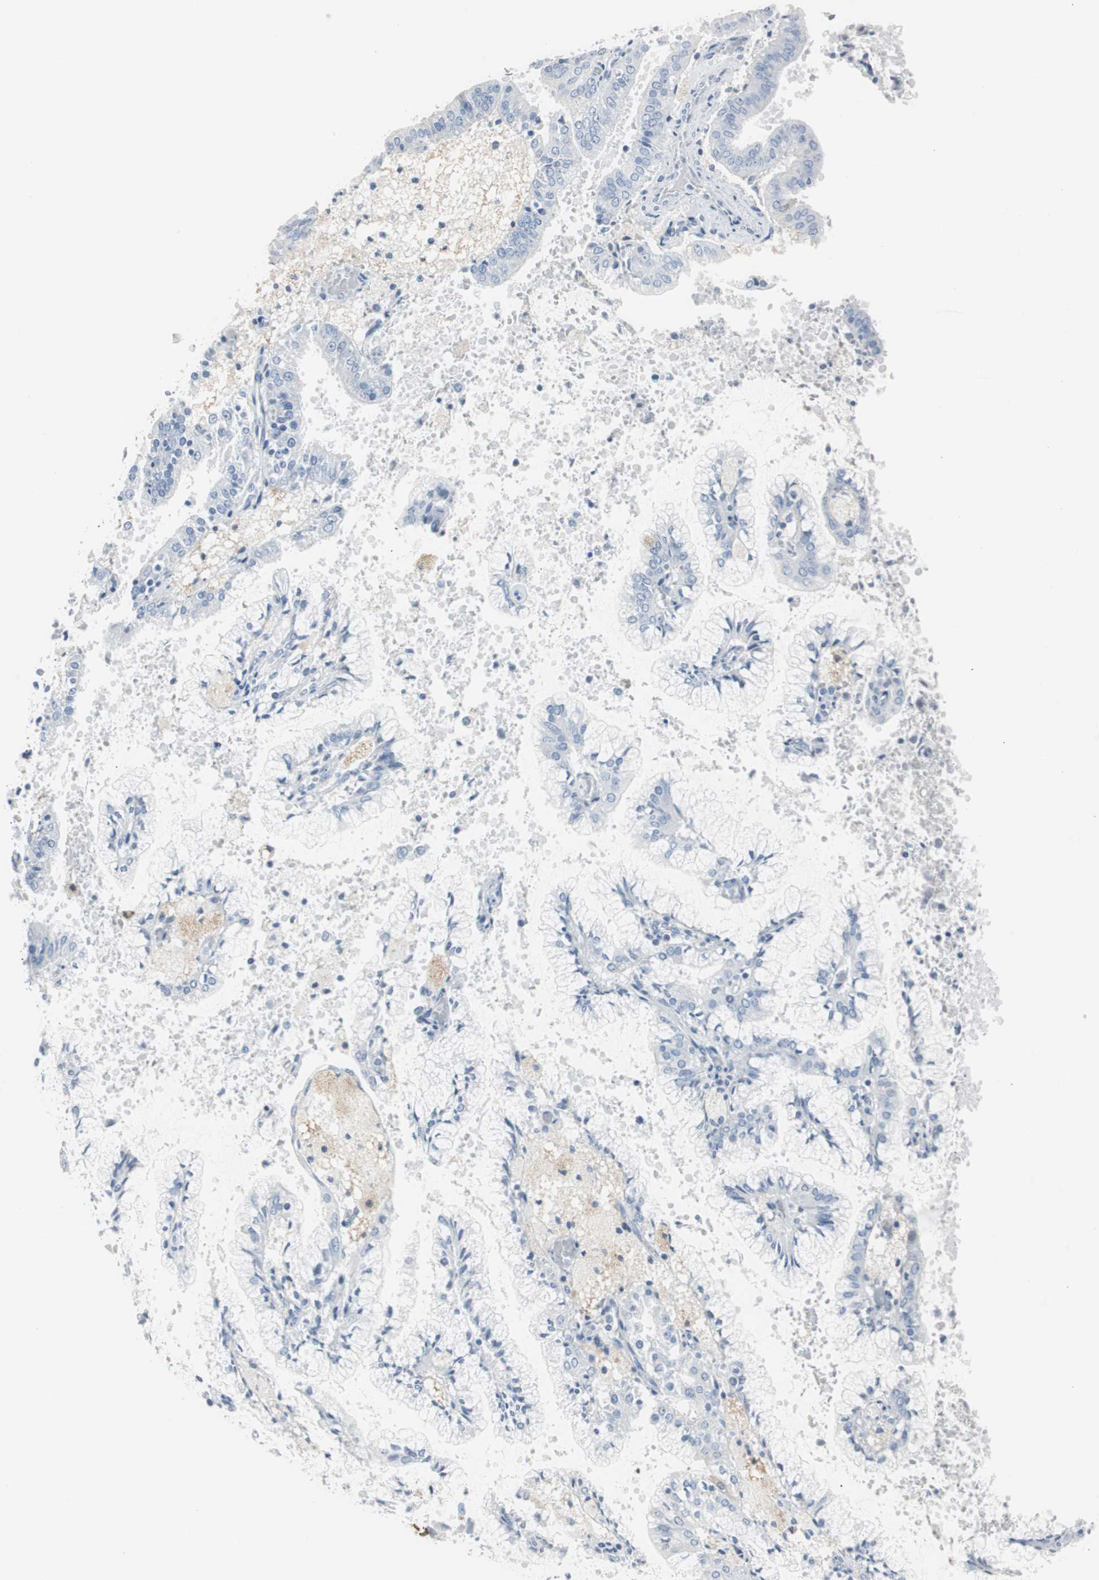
{"staining": {"intensity": "negative", "quantity": "none", "location": "none"}, "tissue": "endometrial cancer", "cell_type": "Tumor cells", "image_type": "cancer", "snomed": [{"axis": "morphology", "description": "Adenocarcinoma, NOS"}, {"axis": "topography", "description": "Endometrium"}], "caption": "DAB (3,3'-diaminobenzidine) immunohistochemical staining of endometrial cancer (adenocarcinoma) exhibits no significant positivity in tumor cells.", "gene": "S100A7", "patient": {"sex": "female", "age": 63}}